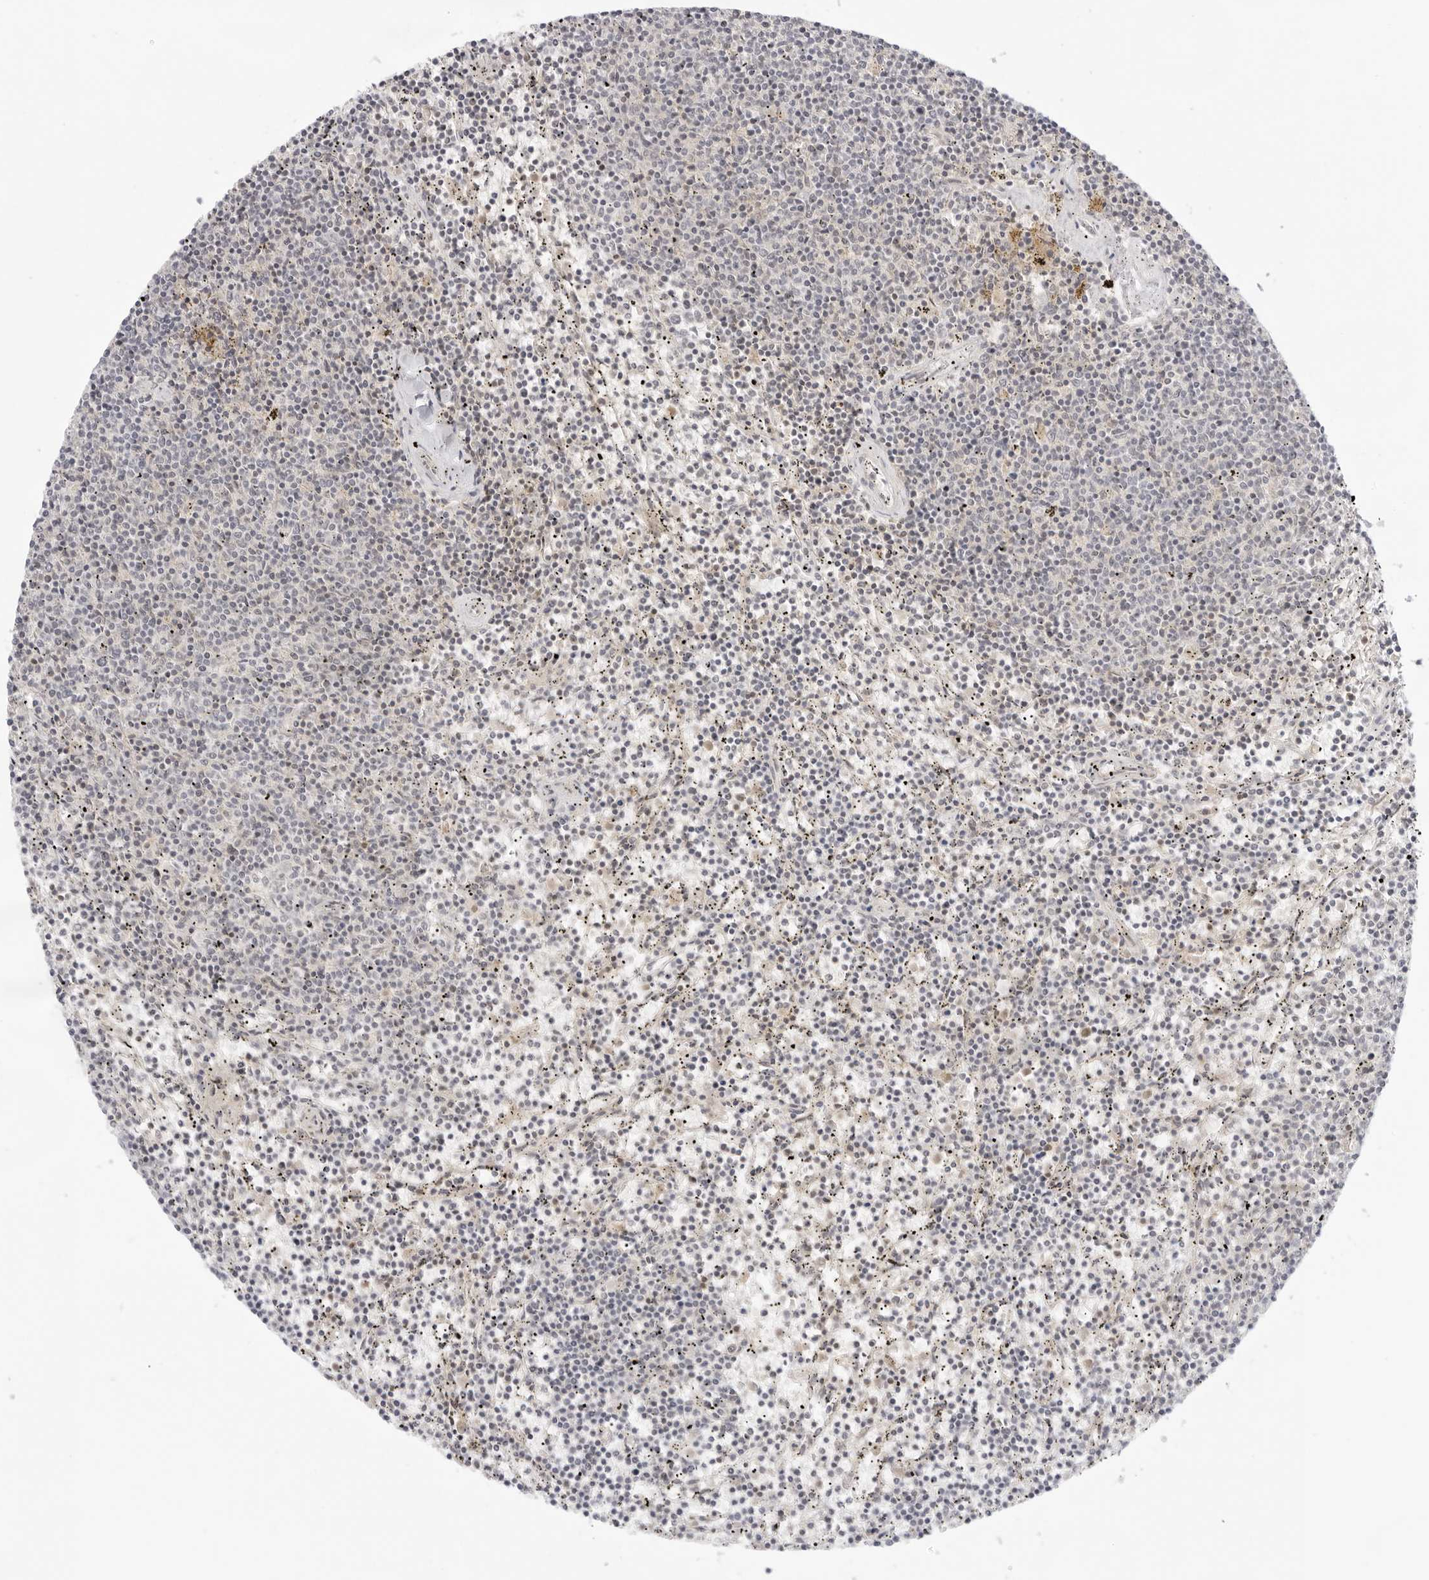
{"staining": {"intensity": "negative", "quantity": "none", "location": "none"}, "tissue": "lymphoma", "cell_type": "Tumor cells", "image_type": "cancer", "snomed": [{"axis": "morphology", "description": "Malignant lymphoma, non-Hodgkin's type, Low grade"}, {"axis": "topography", "description": "Spleen"}], "caption": "DAB (3,3'-diaminobenzidine) immunohistochemical staining of lymphoma exhibits no significant staining in tumor cells.", "gene": "TNFRSF14", "patient": {"sex": "female", "age": 50}}